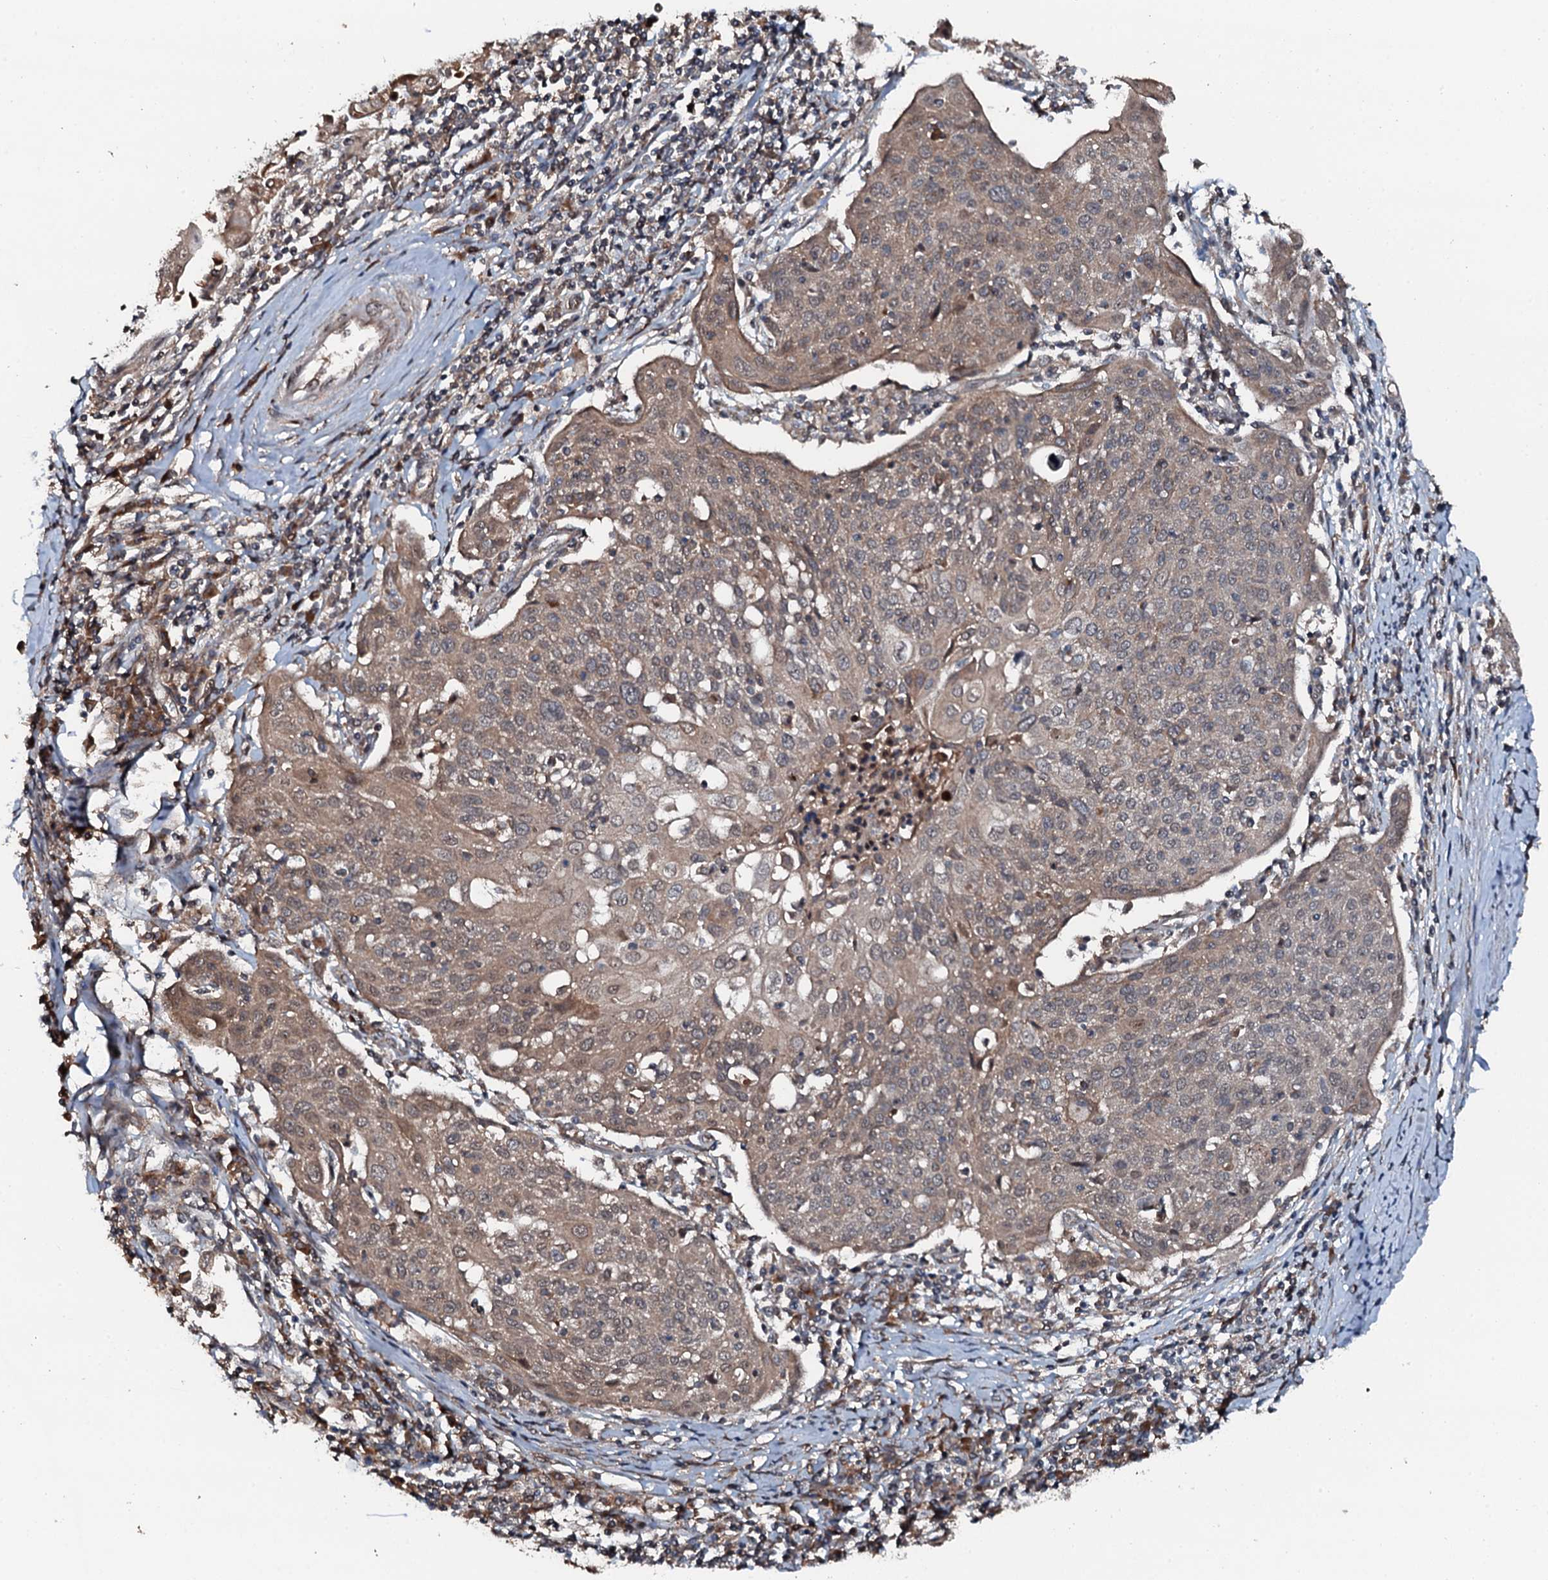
{"staining": {"intensity": "moderate", "quantity": "25%-75%", "location": "cytoplasmic/membranous"}, "tissue": "cervical cancer", "cell_type": "Tumor cells", "image_type": "cancer", "snomed": [{"axis": "morphology", "description": "Squamous cell carcinoma, NOS"}, {"axis": "topography", "description": "Cervix"}], "caption": "IHC (DAB (3,3'-diaminobenzidine)) staining of human cervical cancer demonstrates moderate cytoplasmic/membranous protein expression in approximately 25%-75% of tumor cells.", "gene": "FLYWCH1", "patient": {"sex": "female", "age": 67}}